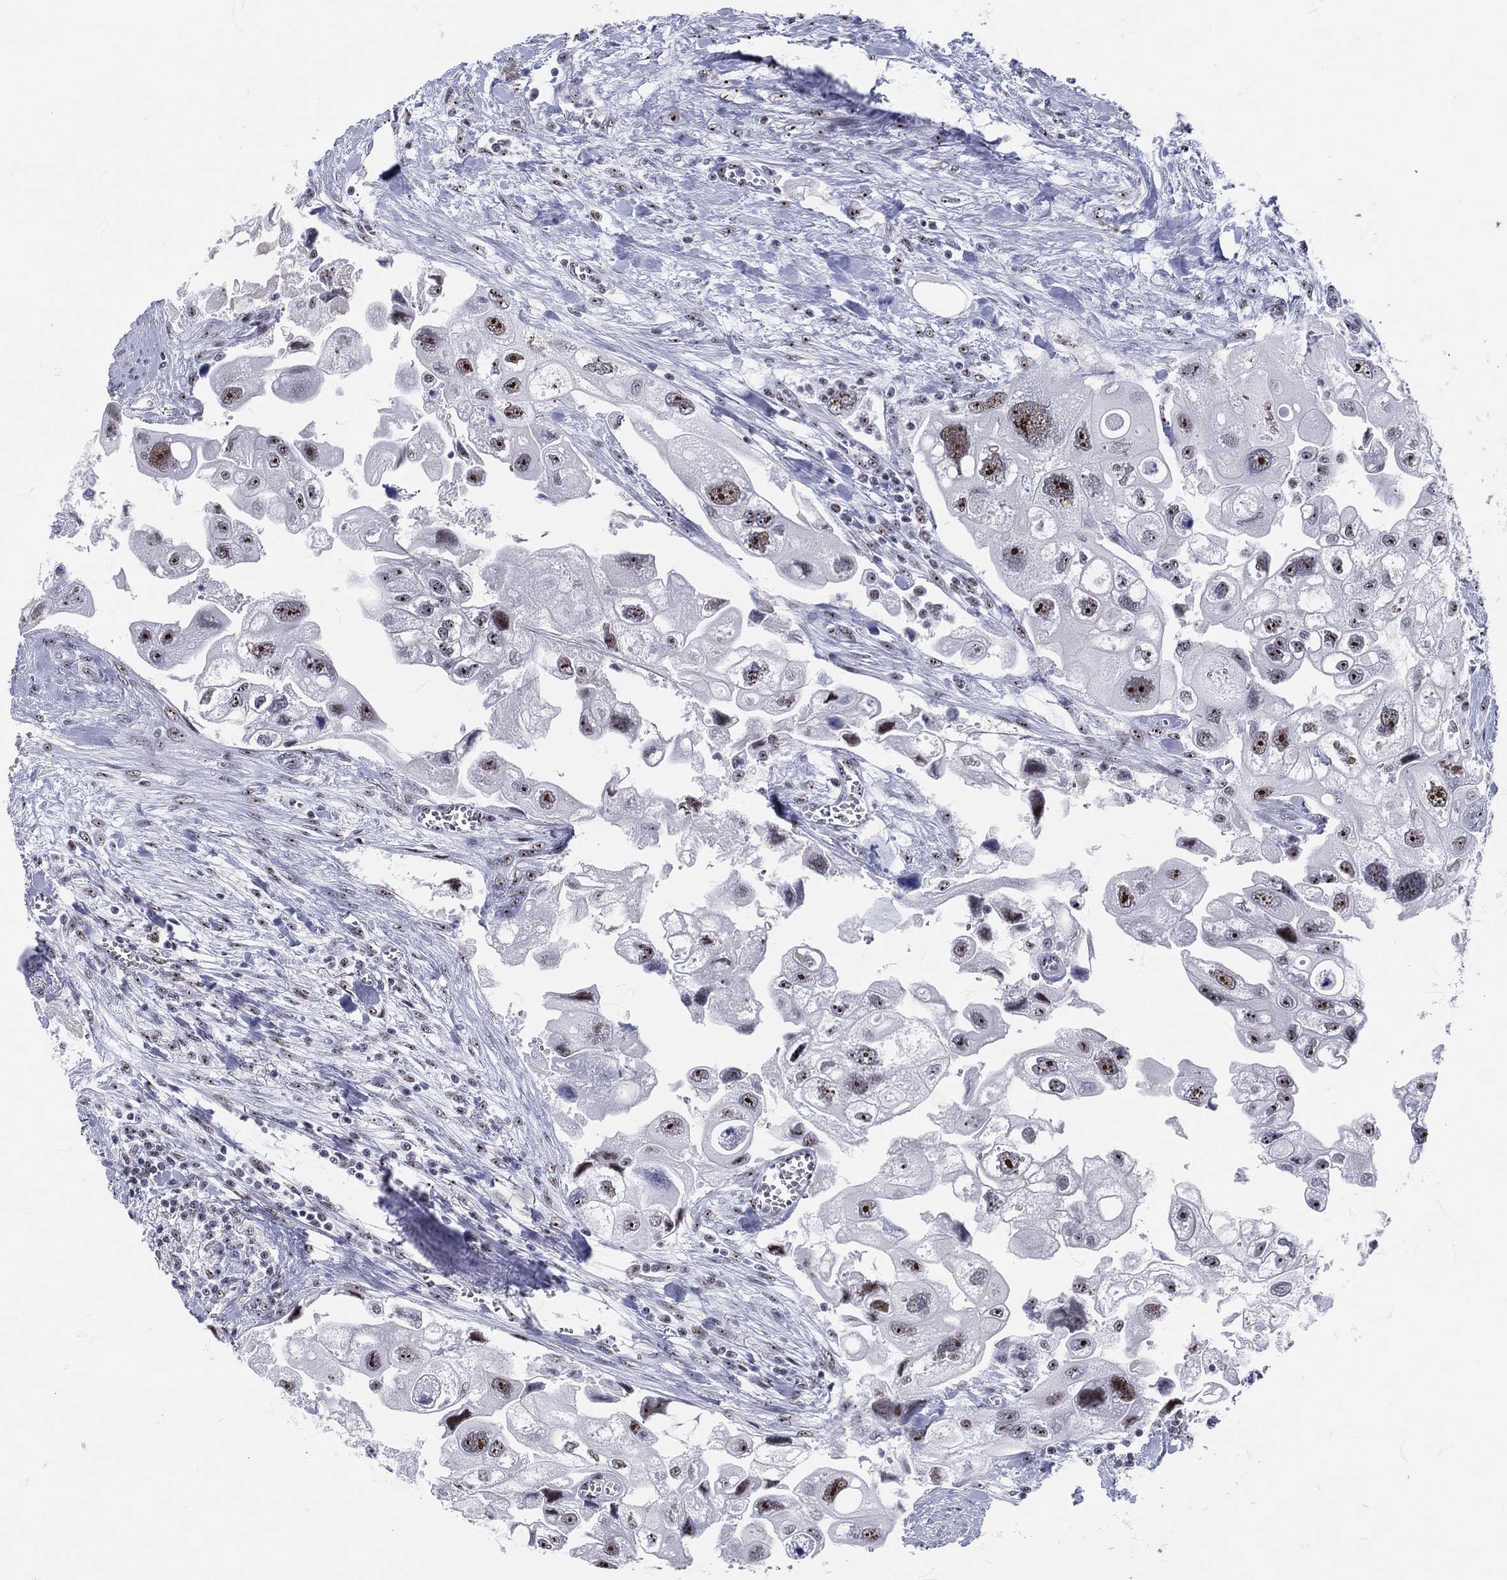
{"staining": {"intensity": "moderate", "quantity": "<25%", "location": "nuclear"}, "tissue": "urothelial cancer", "cell_type": "Tumor cells", "image_type": "cancer", "snomed": [{"axis": "morphology", "description": "Urothelial carcinoma, High grade"}, {"axis": "topography", "description": "Urinary bladder"}], "caption": "Human urothelial cancer stained for a protein (brown) reveals moderate nuclear positive positivity in about <25% of tumor cells.", "gene": "MAPK8IP1", "patient": {"sex": "male", "age": 59}}